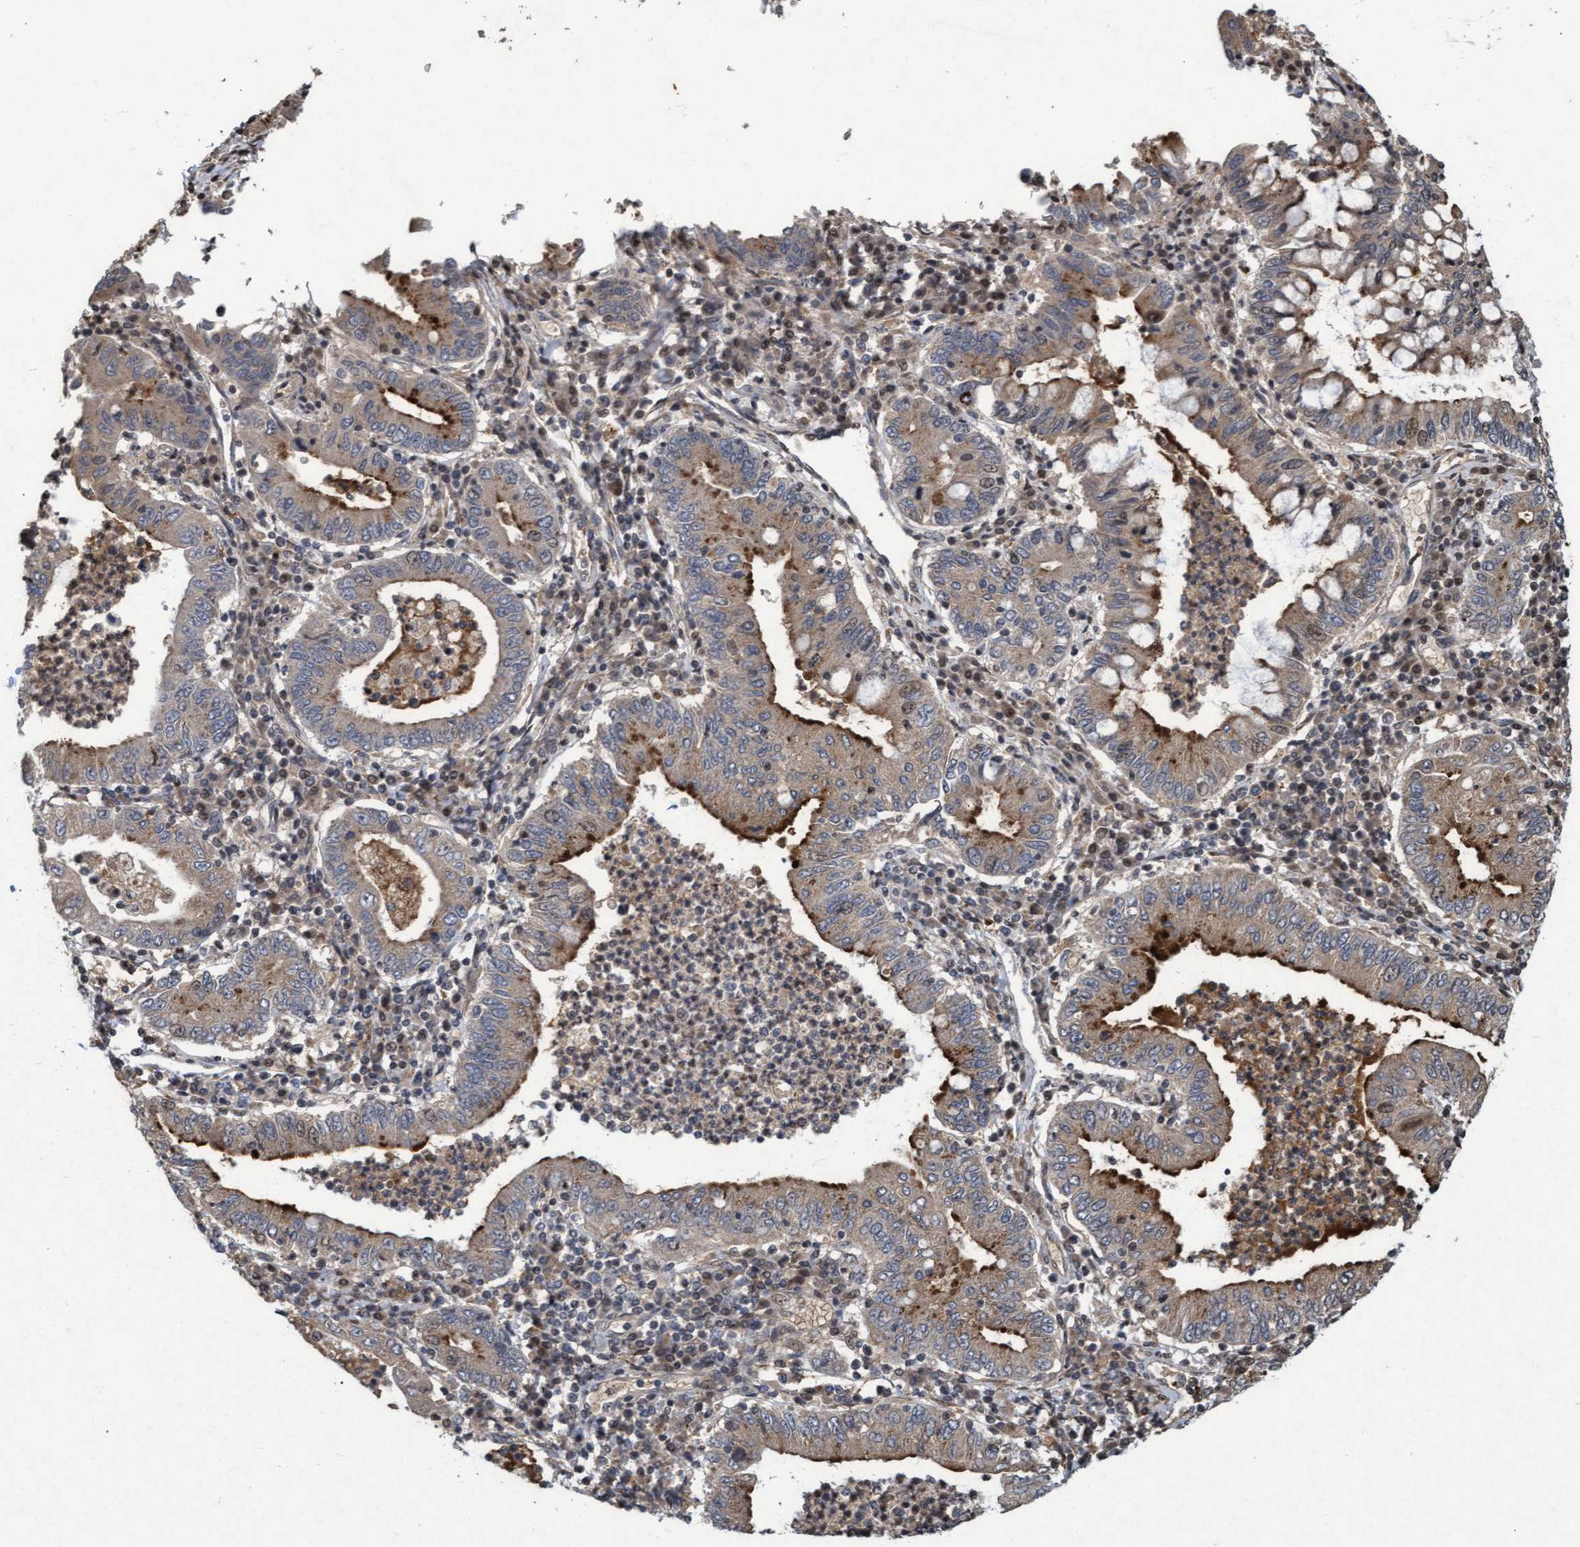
{"staining": {"intensity": "moderate", "quantity": "<25%", "location": "cytoplasmic/membranous"}, "tissue": "stomach cancer", "cell_type": "Tumor cells", "image_type": "cancer", "snomed": [{"axis": "morphology", "description": "Normal tissue, NOS"}, {"axis": "morphology", "description": "Adenocarcinoma, NOS"}, {"axis": "topography", "description": "Esophagus"}, {"axis": "topography", "description": "Stomach, upper"}, {"axis": "topography", "description": "Peripheral nerve tissue"}], "caption": "Immunohistochemistry of stomach cancer shows low levels of moderate cytoplasmic/membranous expression in about <25% of tumor cells. The protein of interest is stained brown, and the nuclei are stained in blue (DAB (3,3'-diaminobenzidine) IHC with brightfield microscopy, high magnification).", "gene": "KCNC2", "patient": {"sex": "male", "age": 62}}